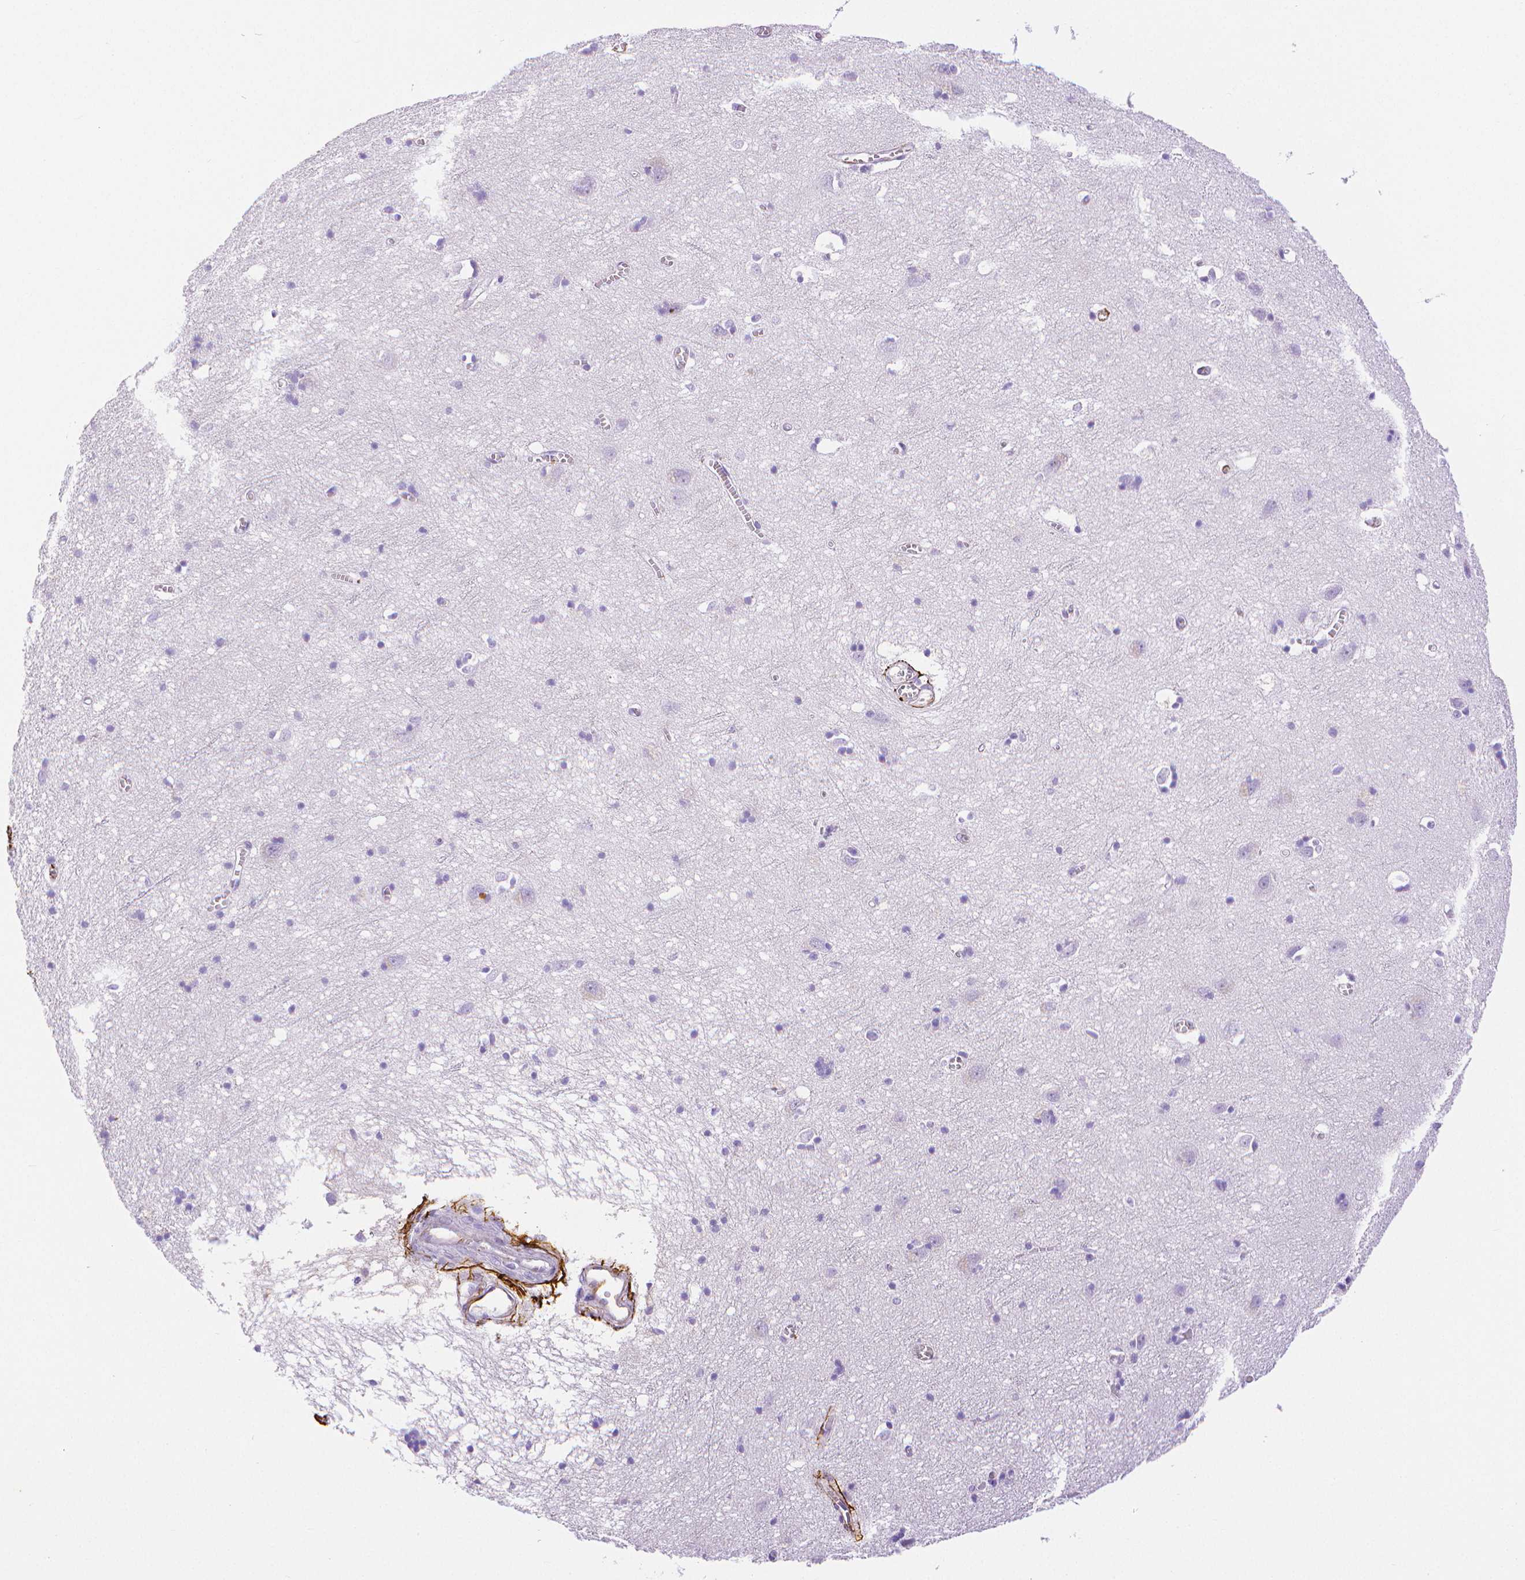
{"staining": {"intensity": "negative", "quantity": "none", "location": "none"}, "tissue": "cerebral cortex", "cell_type": "Endothelial cells", "image_type": "normal", "snomed": [{"axis": "morphology", "description": "Normal tissue, NOS"}, {"axis": "topography", "description": "Cerebral cortex"}], "caption": "Immunohistochemistry (IHC) micrograph of unremarkable cerebral cortex: human cerebral cortex stained with DAB reveals no significant protein positivity in endothelial cells.", "gene": "FBN1", "patient": {"sex": "male", "age": 70}}